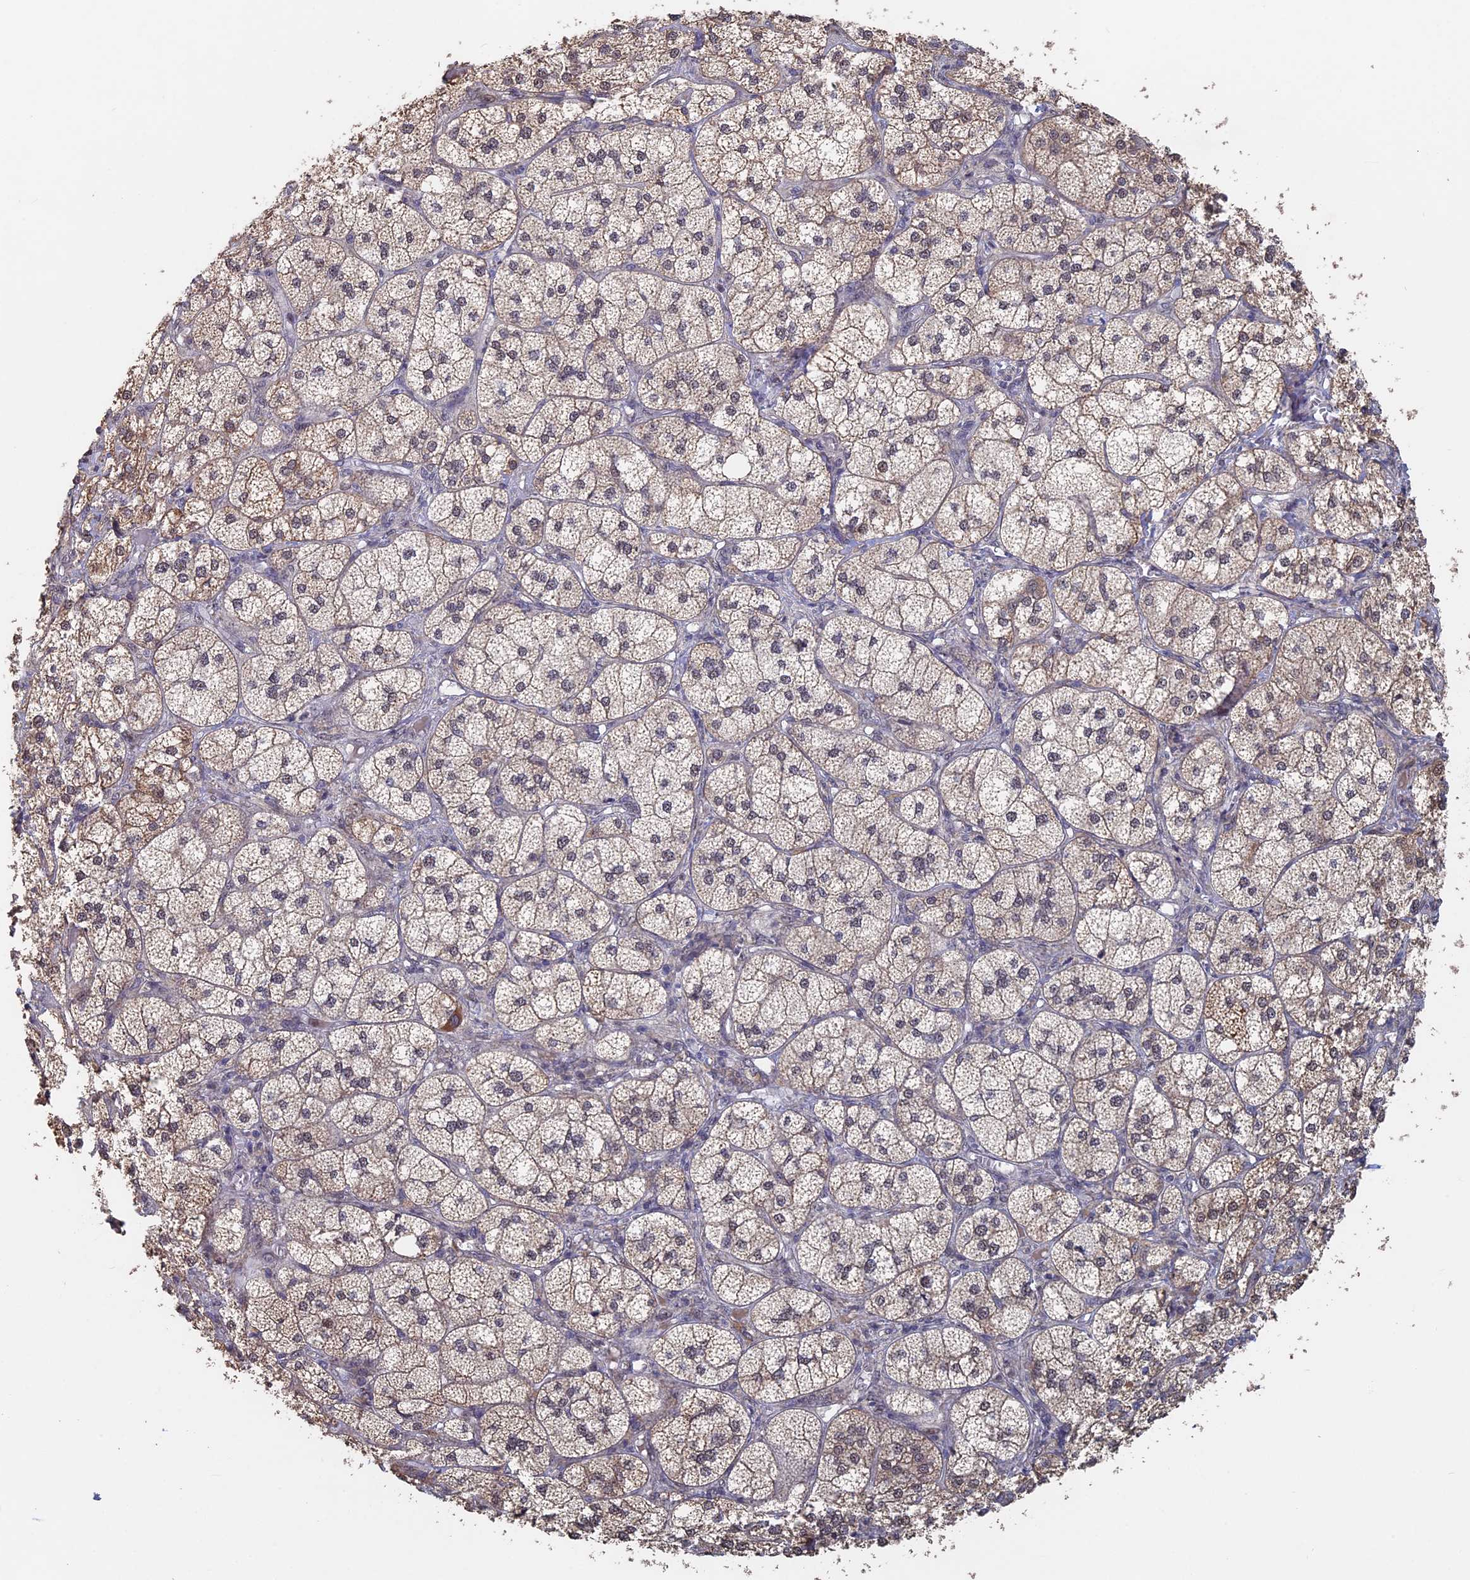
{"staining": {"intensity": "moderate", "quantity": "25%-75%", "location": "cytoplasmic/membranous"}, "tissue": "adrenal gland", "cell_type": "Glandular cells", "image_type": "normal", "snomed": [{"axis": "morphology", "description": "Normal tissue, NOS"}, {"axis": "topography", "description": "Adrenal gland"}], "caption": "Moderate cytoplasmic/membranous staining is present in approximately 25%-75% of glandular cells in normal adrenal gland.", "gene": "KIAA1328", "patient": {"sex": "female", "age": 61}}